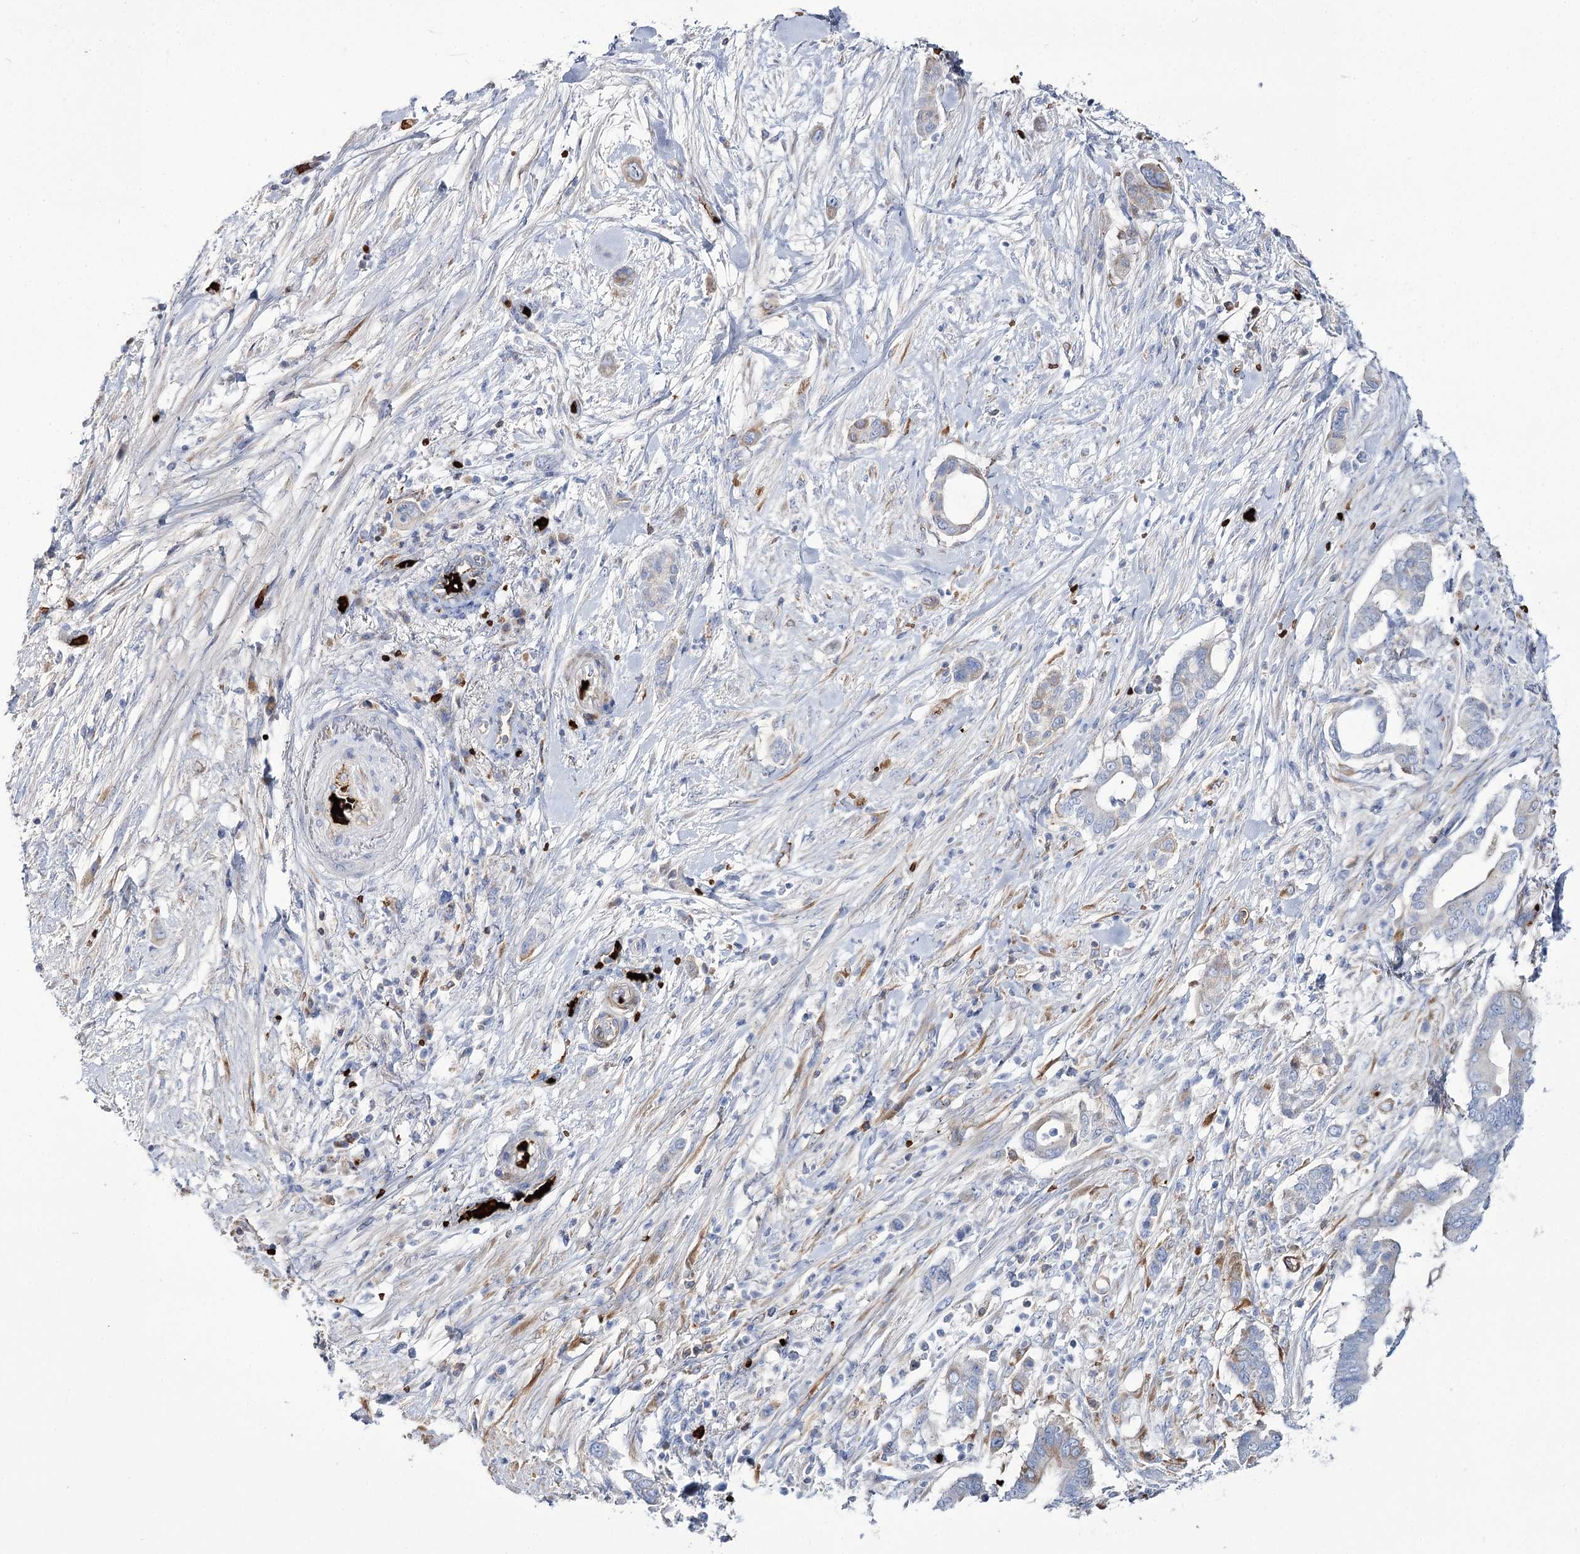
{"staining": {"intensity": "weak", "quantity": "<25%", "location": "cytoplasmic/membranous"}, "tissue": "pancreatic cancer", "cell_type": "Tumor cells", "image_type": "cancer", "snomed": [{"axis": "morphology", "description": "Adenocarcinoma, NOS"}, {"axis": "topography", "description": "Pancreas"}], "caption": "A high-resolution micrograph shows immunohistochemistry (IHC) staining of pancreatic cancer (adenocarcinoma), which demonstrates no significant staining in tumor cells.", "gene": "GBF1", "patient": {"sex": "male", "age": 68}}